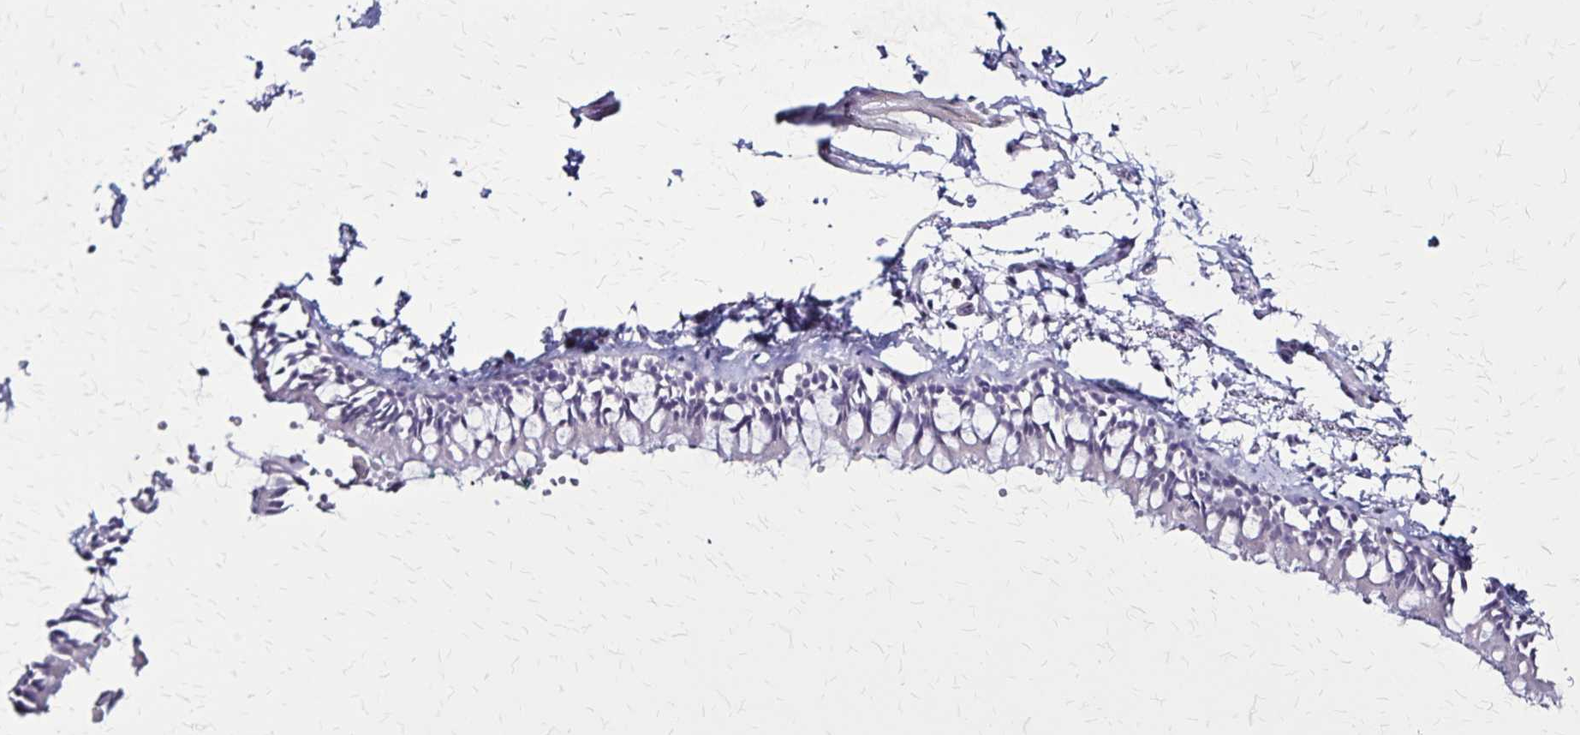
{"staining": {"intensity": "negative", "quantity": "none", "location": "none"}, "tissue": "bronchus", "cell_type": "Respiratory epithelial cells", "image_type": "normal", "snomed": [{"axis": "morphology", "description": "Normal tissue, NOS"}, {"axis": "topography", "description": "Bronchus"}], "caption": "Photomicrograph shows no significant protein staining in respiratory epithelial cells of normal bronchus. (Stains: DAB immunohistochemistry (IHC) with hematoxylin counter stain, Microscopy: brightfield microscopy at high magnification).", "gene": "PLXNA4", "patient": {"sex": "female", "age": 59}}